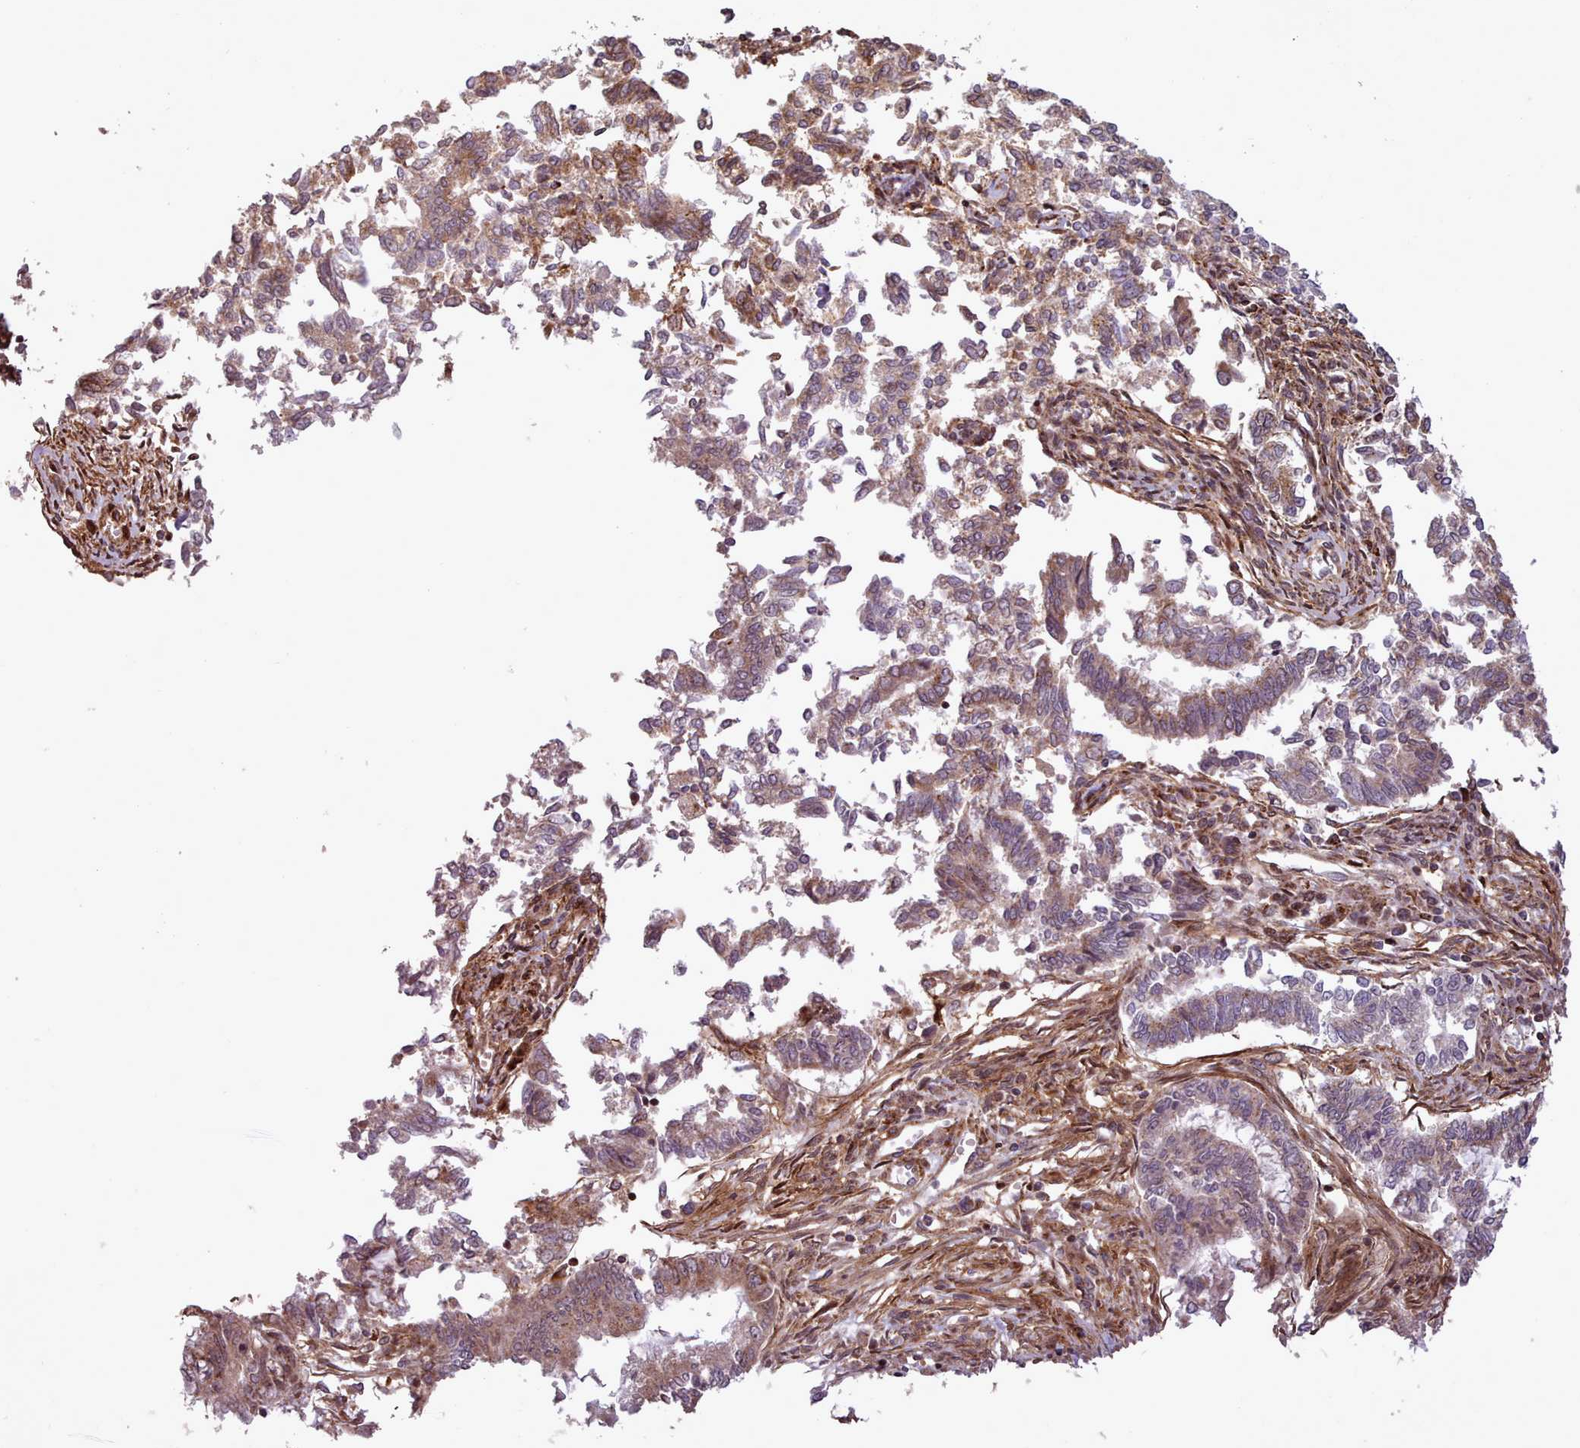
{"staining": {"intensity": "moderate", "quantity": "<25%", "location": "cytoplasmic/membranous"}, "tissue": "endometrial cancer", "cell_type": "Tumor cells", "image_type": "cancer", "snomed": [{"axis": "morphology", "description": "Adenocarcinoma, NOS"}, {"axis": "topography", "description": "Endometrium"}], "caption": "Immunohistochemical staining of human endometrial adenocarcinoma shows low levels of moderate cytoplasmic/membranous staining in approximately <25% of tumor cells.", "gene": "NLRP7", "patient": {"sex": "female", "age": 79}}